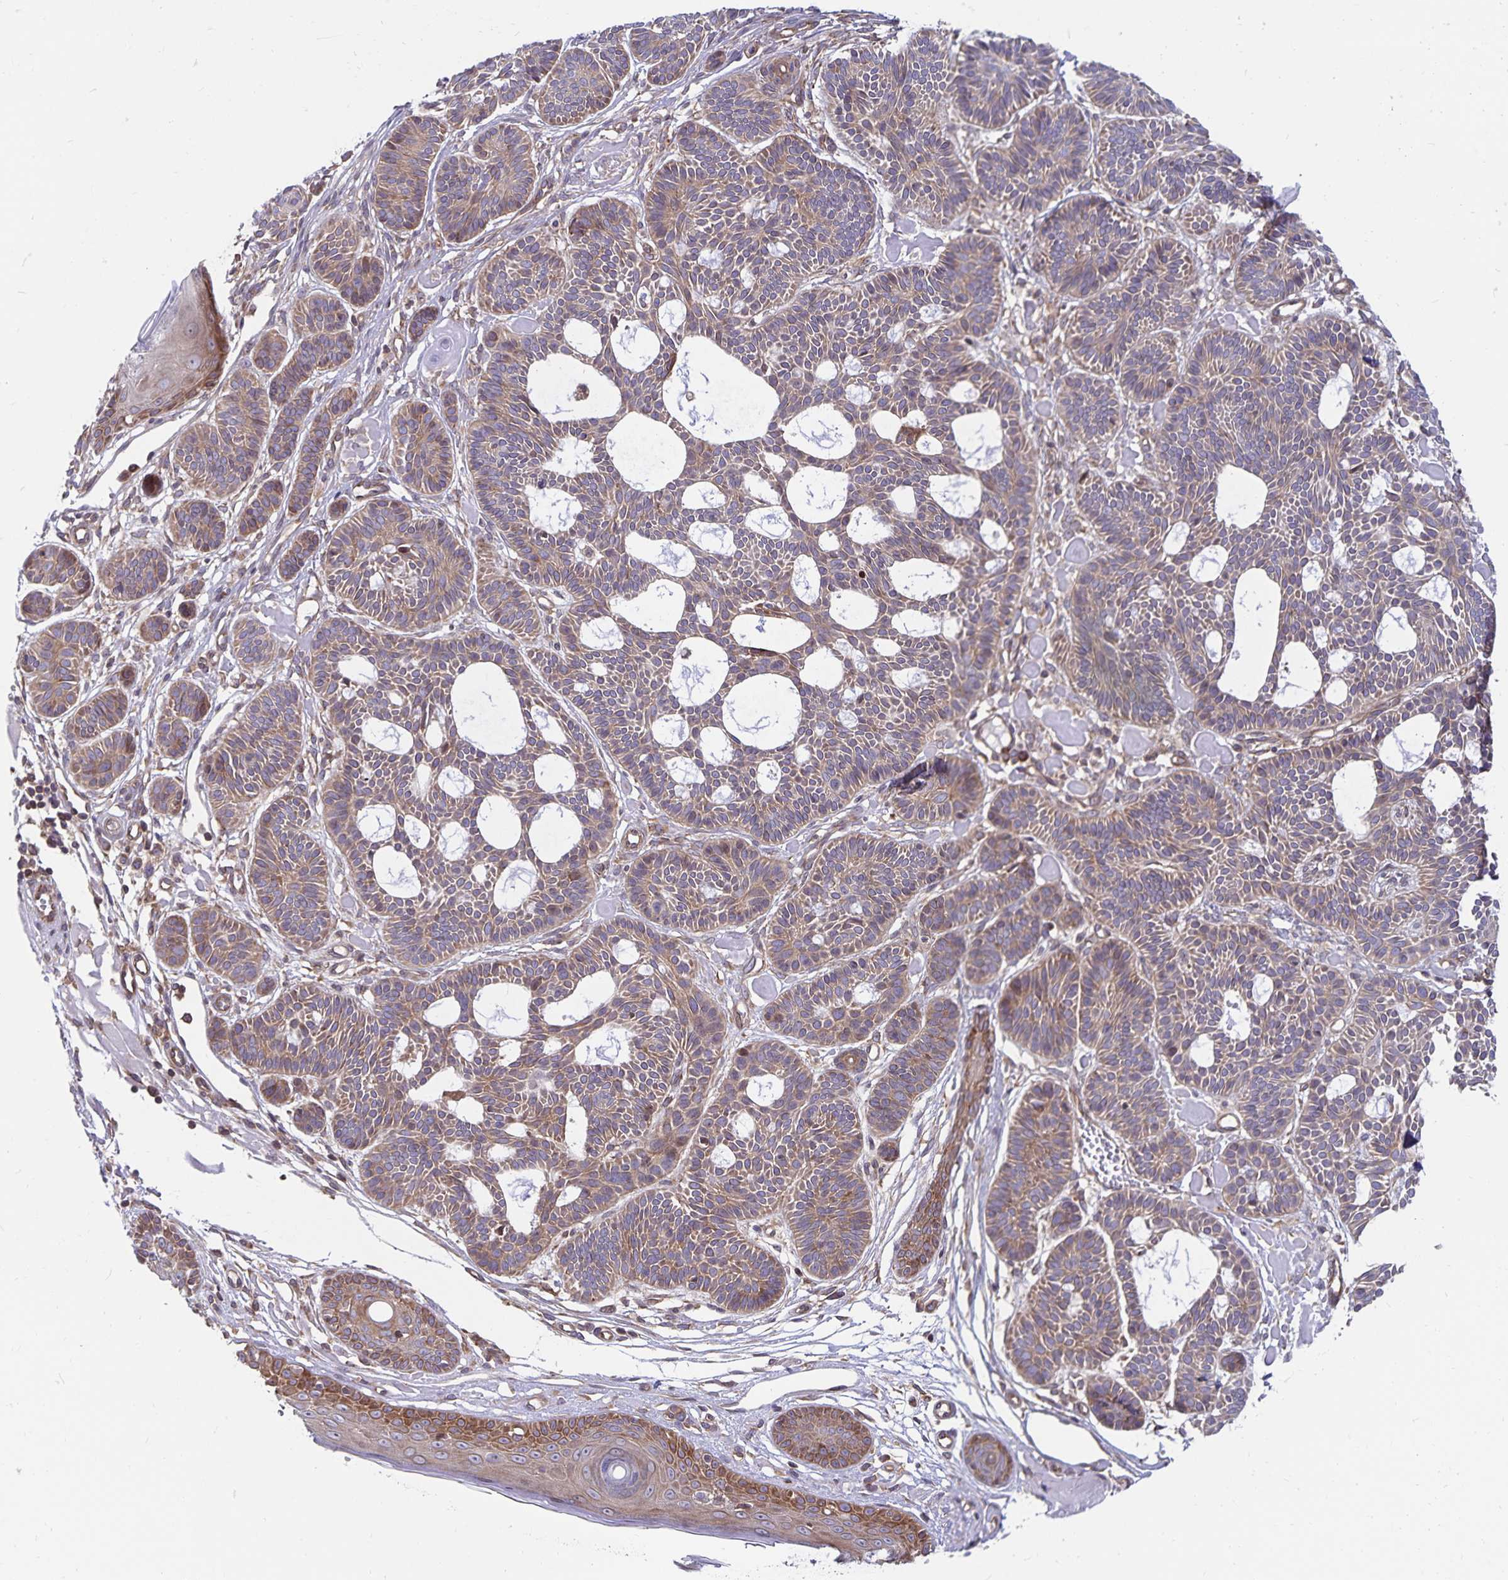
{"staining": {"intensity": "weak", "quantity": ">75%", "location": "cytoplasmic/membranous"}, "tissue": "skin cancer", "cell_type": "Tumor cells", "image_type": "cancer", "snomed": [{"axis": "morphology", "description": "Basal cell carcinoma"}, {"axis": "topography", "description": "Skin"}], "caption": "Immunohistochemical staining of skin basal cell carcinoma exhibits weak cytoplasmic/membranous protein positivity in about >75% of tumor cells.", "gene": "SEC62", "patient": {"sex": "male", "age": 85}}